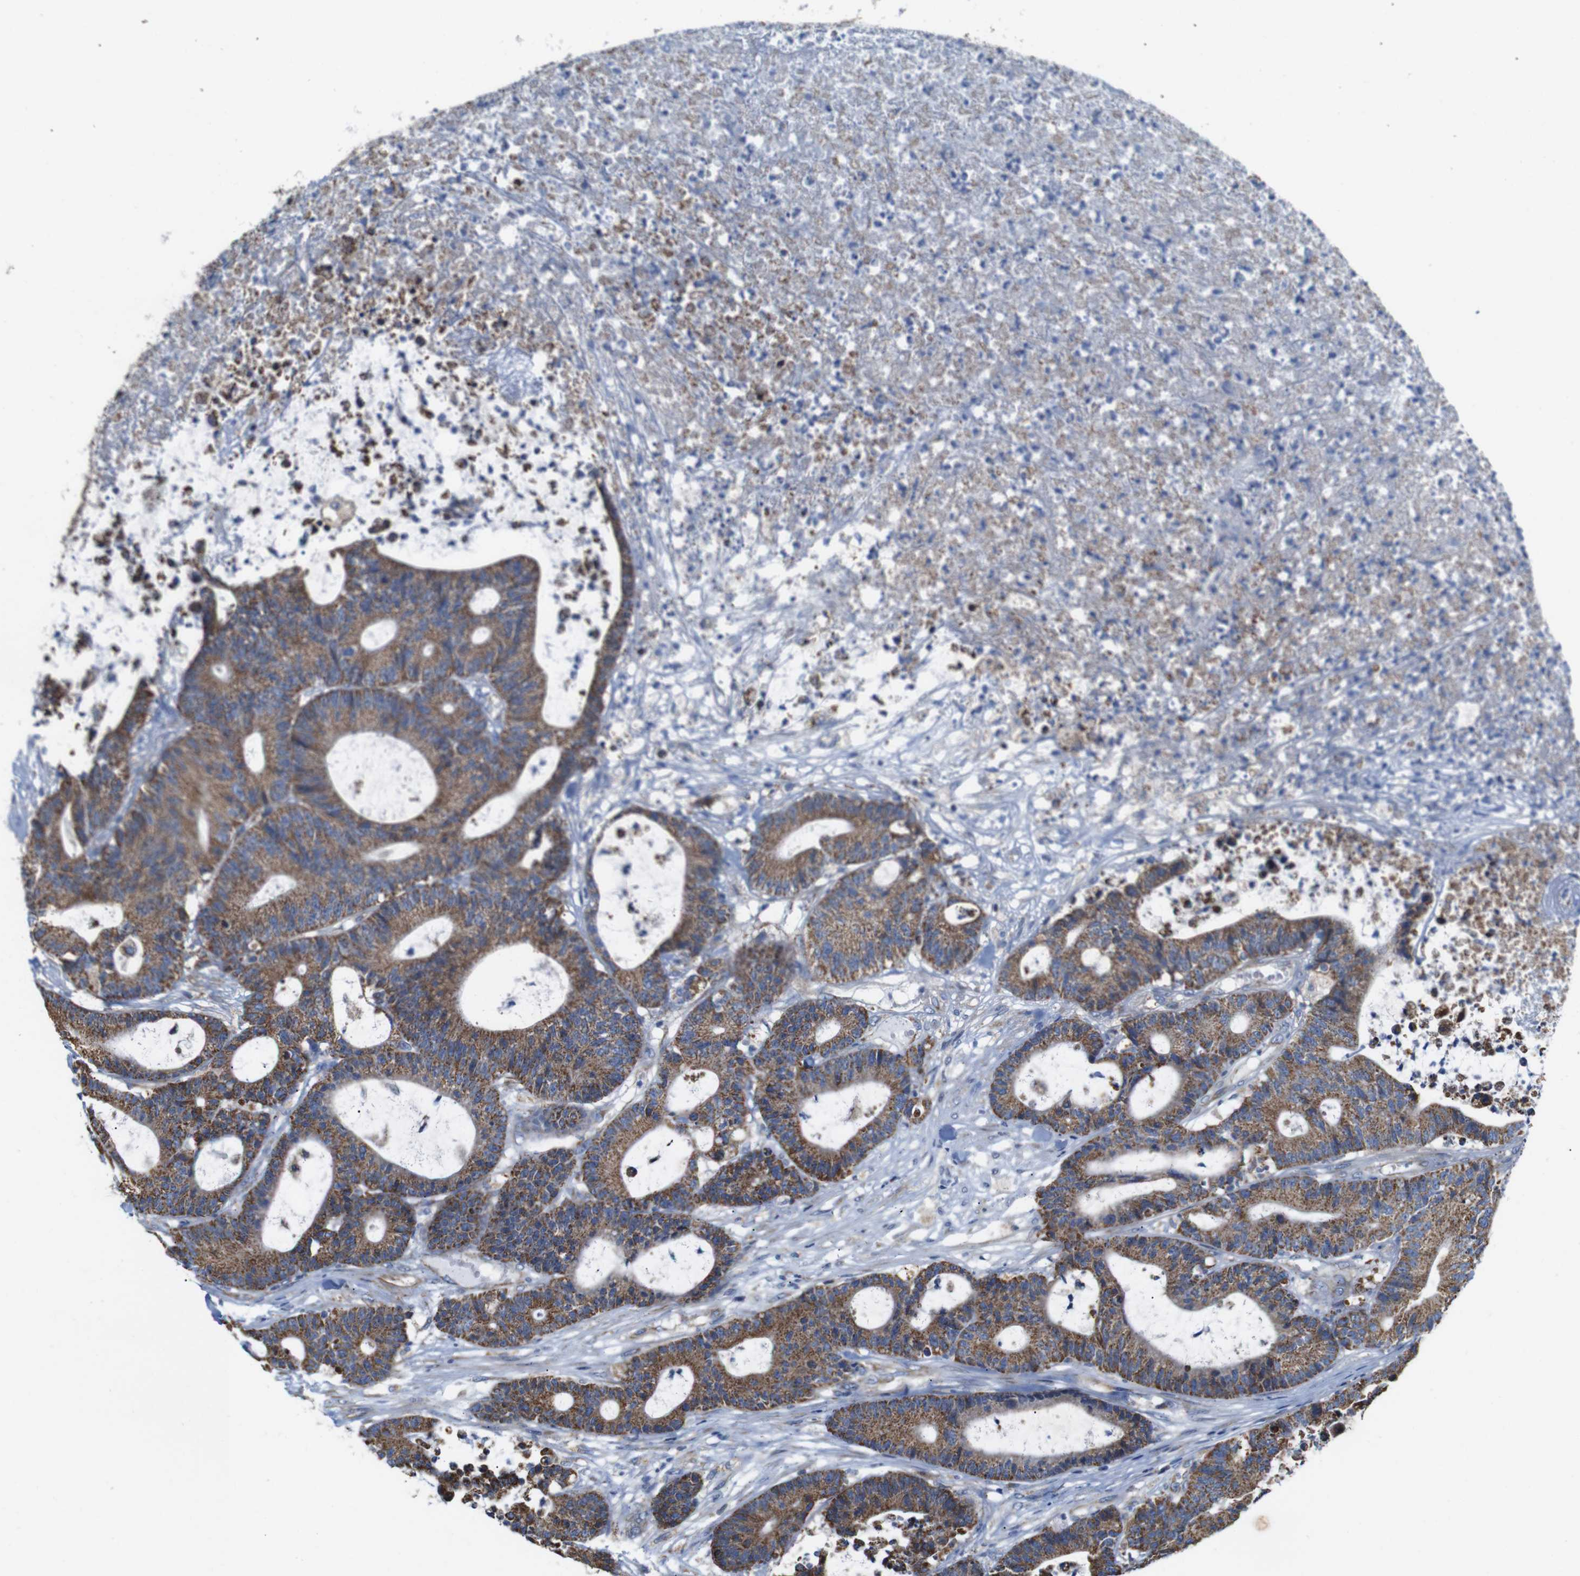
{"staining": {"intensity": "strong", "quantity": ">75%", "location": "cytoplasmic/membranous"}, "tissue": "colorectal cancer", "cell_type": "Tumor cells", "image_type": "cancer", "snomed": [{"axis": "morphology", "description": "Adenocarcinoma, NOS"}, {"axis": "topography", "description": "Colon"}], "caption": "An image of colorectal cancer stained for a protein demonstrates strong cytoplasmic/membranous brown staining in tumor cells. (brown staining indicates protein expression, while blue staining denotes nuclei).", "gene": "FAM171B", "patient": {"sex": "female", "age": 84}}